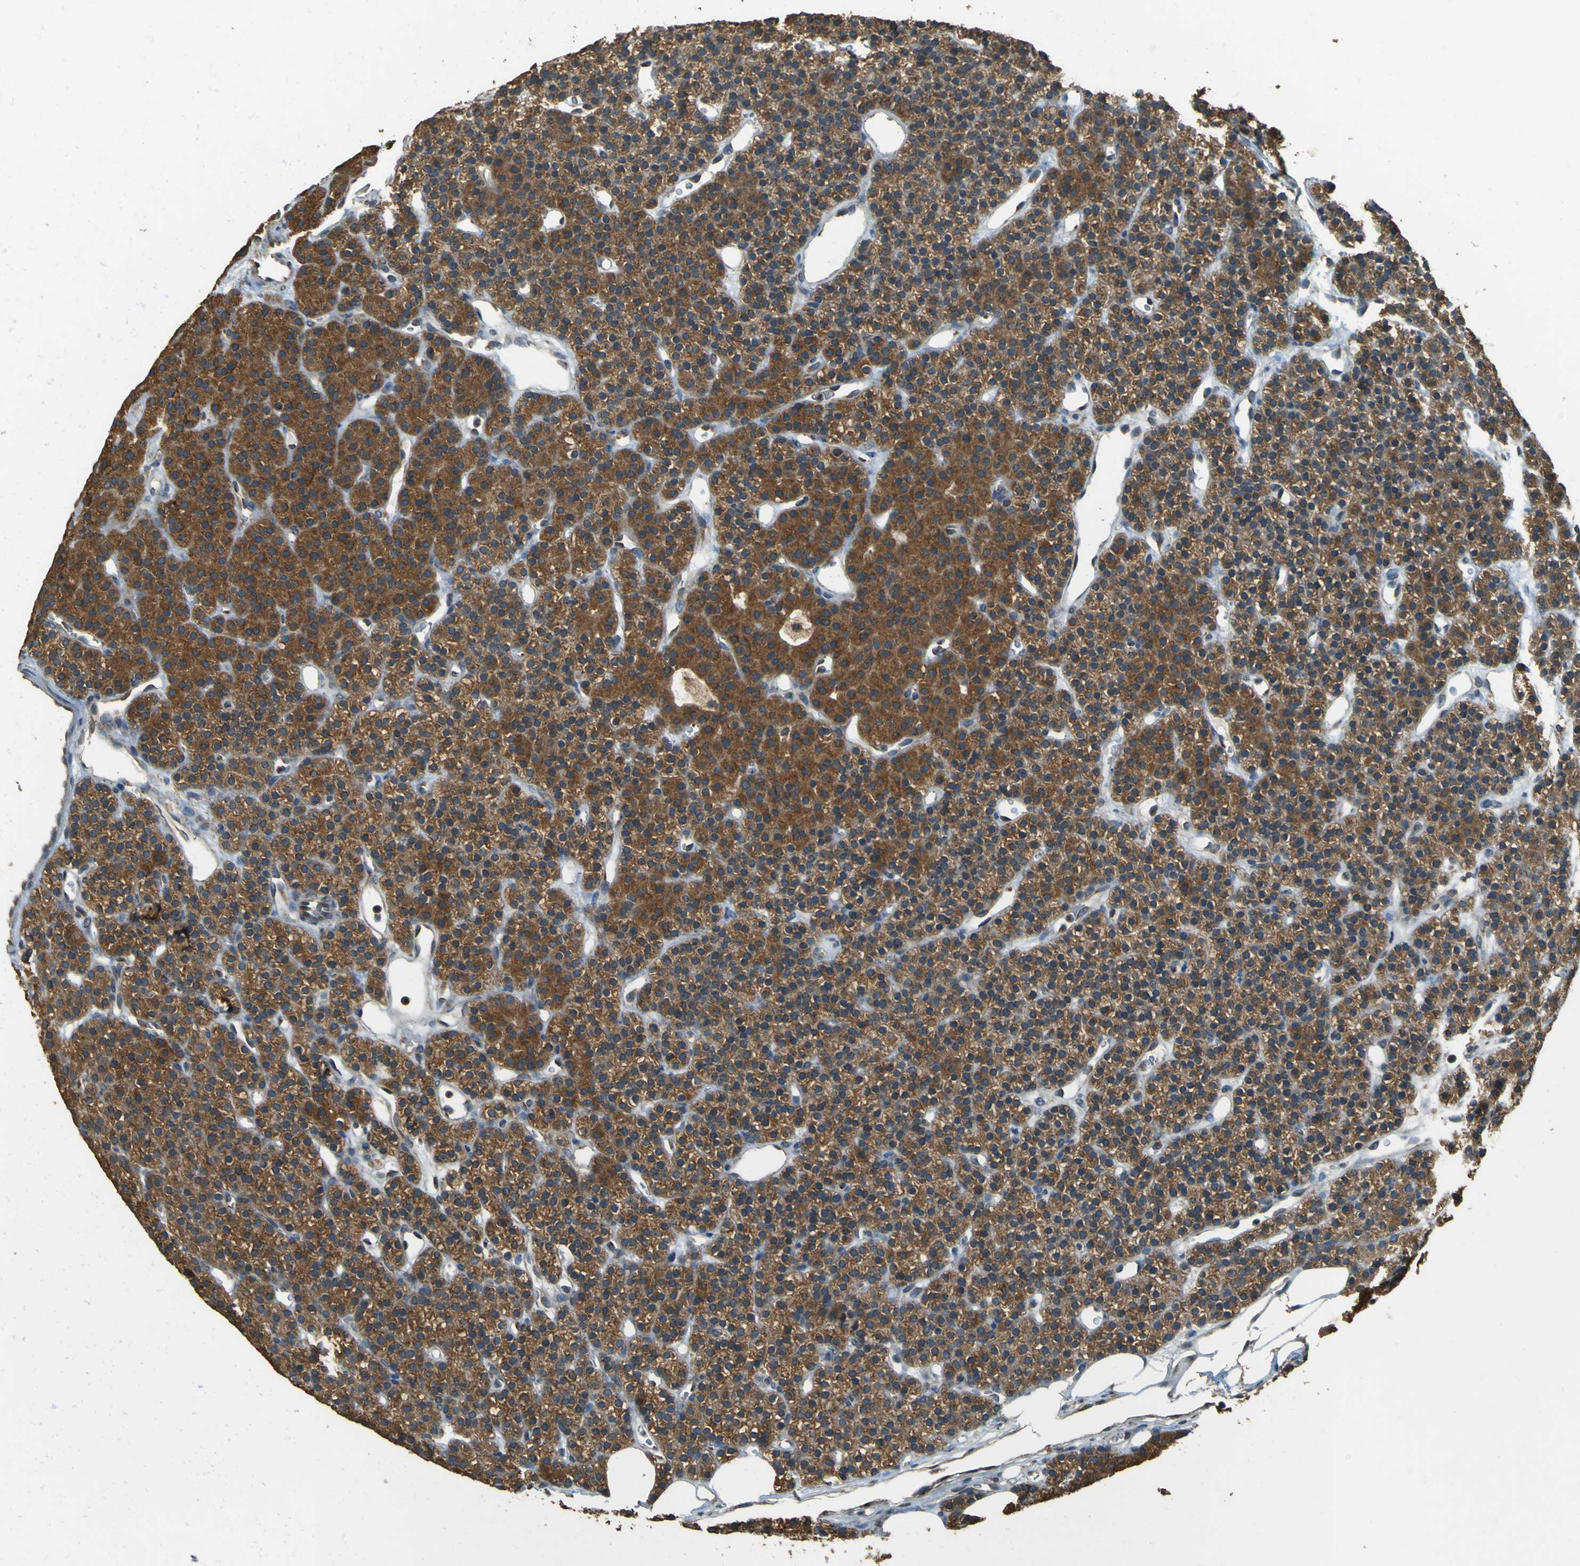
{"staining": {"intensity": "strong", "quantity": ">75%", "location": "cytoplasmic/membranous"}, "tissue": "parathyroid gland", "cell_type": "Glandular cells", "image_type": "normal", "snomed": [{"axis": "morphology", "description": "Normal tissue, NOS"}, {"axis": "morphology", "description": "Hyperplasia, NOS"}, {"axis": "topography", "description": "Parathyroid gland"}], "caption": "Glandular cells display high levels of strong cytoplasmic/membranous expression in approximately >75% of cells in normal parathyroid gland.", "gene": "GOLGA1", "patient": {"sex": "male", "age": 44}}